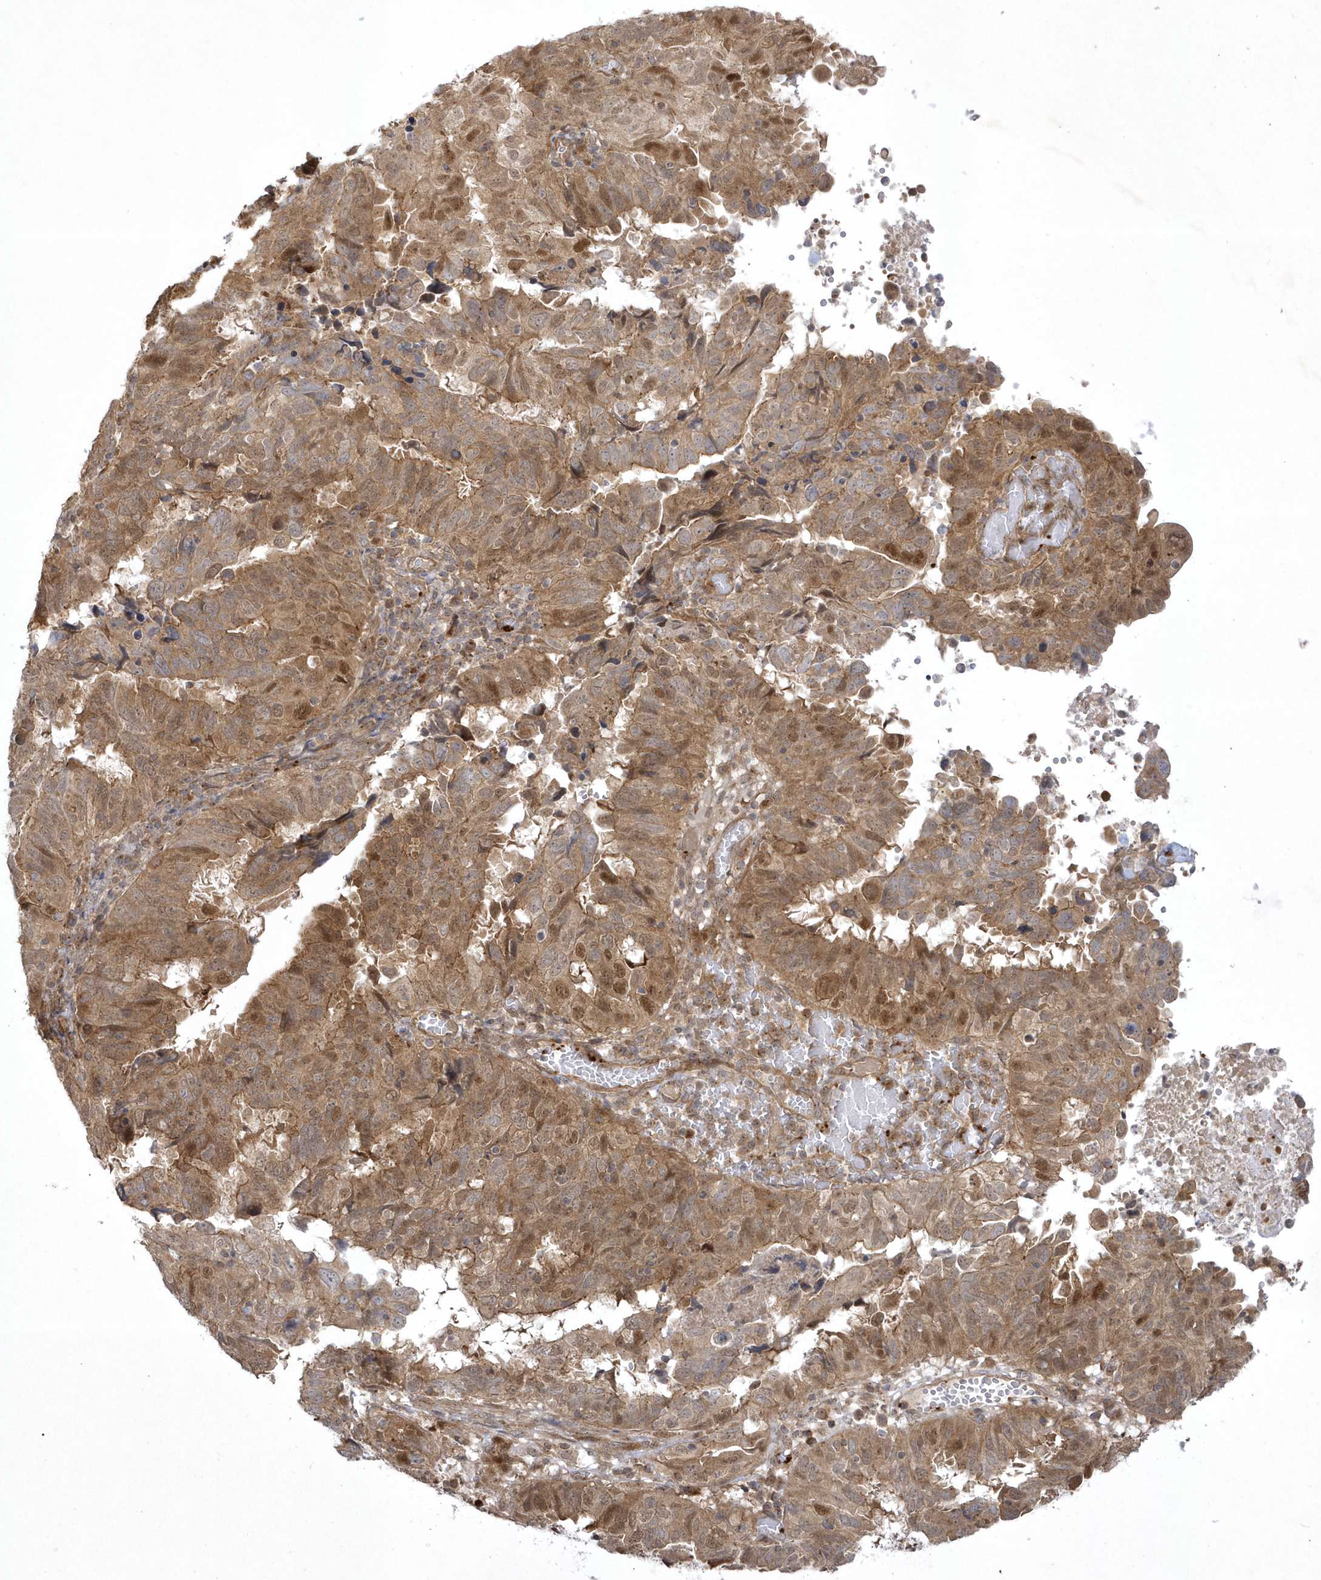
{"staining": {"intensity": "moderate", "quantity": ">75%", "location": "cytoplasmic/membranous,nuclear"}, "tissue": "endometrial cancer", "cell_type": "Tumor cells", "image_type": "cancer", "snomed": [{"axis": "morphology", "description": "Adenocarcinoma, NOS"}, {"axis": "topography", "description": "Uterus"}], "caption": "Immunohistochemistry (IHC) image of human adenocarcinoma (endometrial) stained for a protein (brown), which demonstrates medium levels of moderate cytoplasmic/membranous and nuclear expression in about >75% of tumor cells.", "gene": "NAF1", "patient": {"sex": "female", "age": 77}}